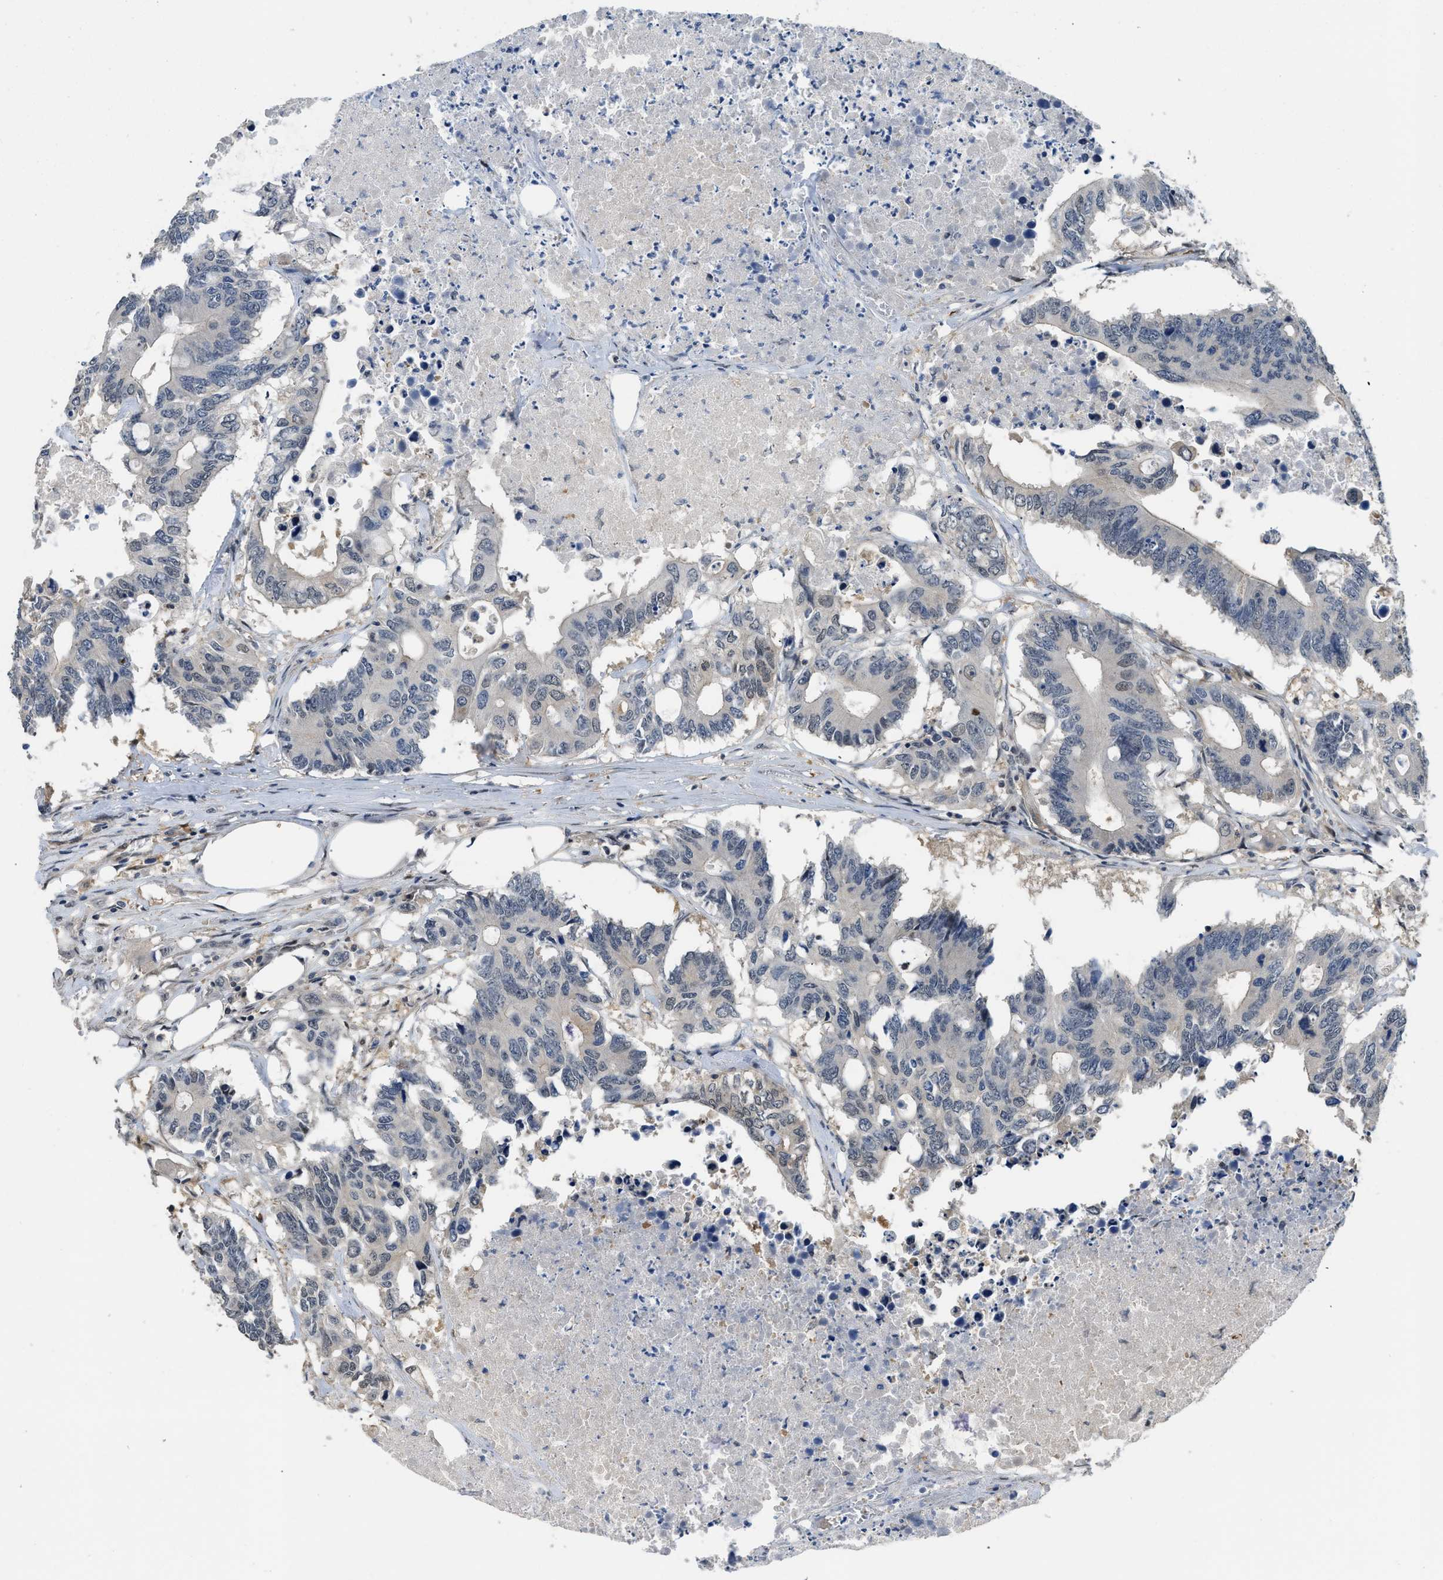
{"staining": {"intensity": "negative", "quantity": "none", "location": "none"}, "tissue": "colorectal cancer", "cell_type": "Tumor cells", "image_type": "cancer", "snomed": [{"axis": "morphology", "description": "Adenocarcinoma, NOS"}, {"axis": "topography", "description": "Colon"}], "caption": "An immunohistochemistry (IHC) photomicrograph of adenocarcinoma (colorectal) is shown. There is no staining in tumor cells of adenocarcinoma (colorectal). Nuclei are stained in blue.", "gene": "TES", "patient": {"sex": "male", "age": 71}}